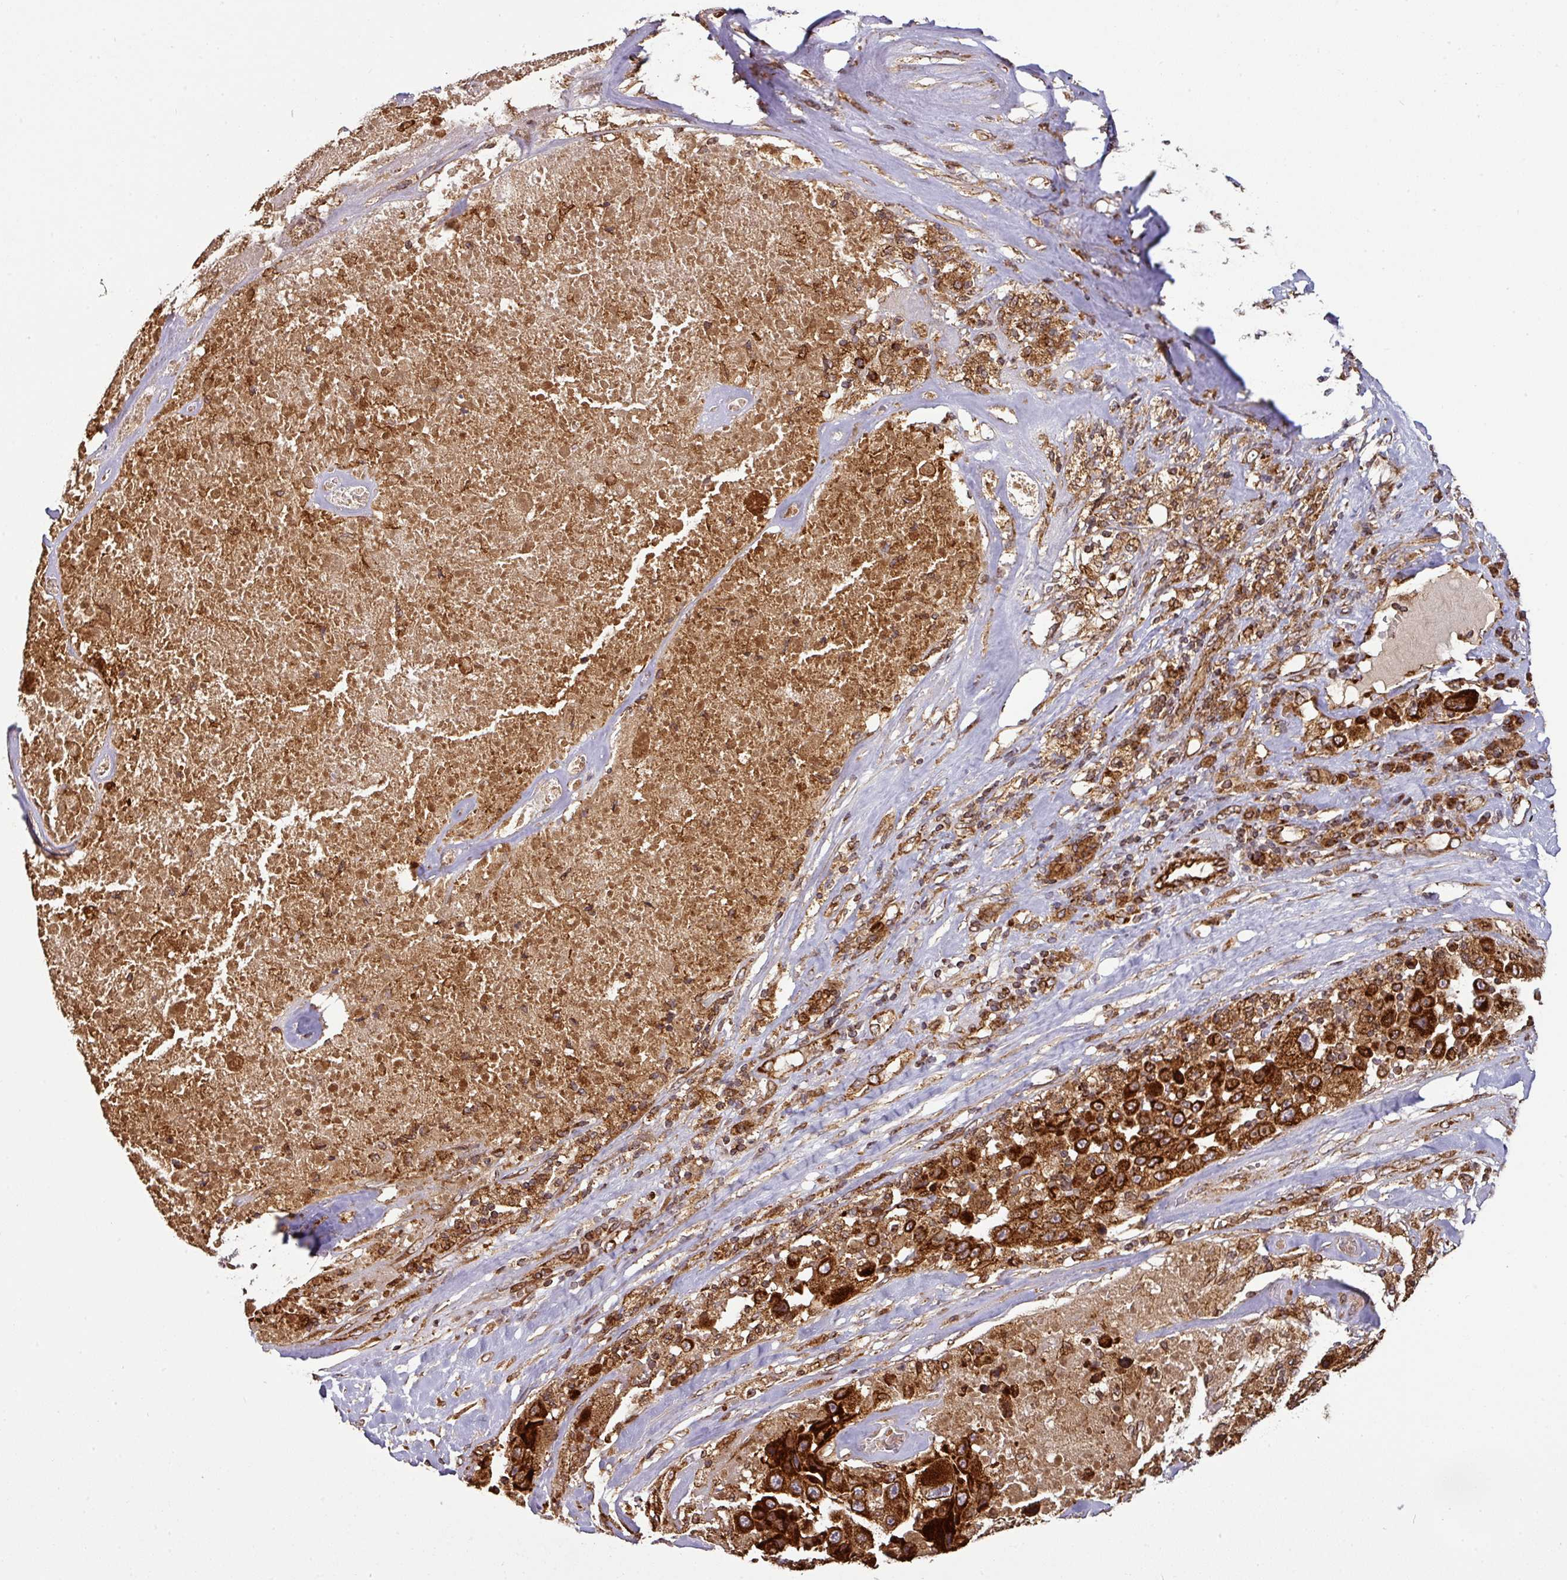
{"staining": {"intensity": "strong", "quantity": ">75%", "location": "cytoplasmic/membranous"}, "tissue": "melanoma", "cell_type": "Tumor cells", "image_type": "cancer", "snomed": [{"axis": "morphology", "description": "Malignant melanoma, Metastatic site"}, {"axis": "topography", "description": "Lymph node"}], "caption": "There is high levels of strong cytoplasmic/membranous staining in tumor cells of melanoma, as demonstrated by immunohistochemical staining (brown color).", "gene": "TRAP1", "patient": {"sex": "male", "age": 62}}